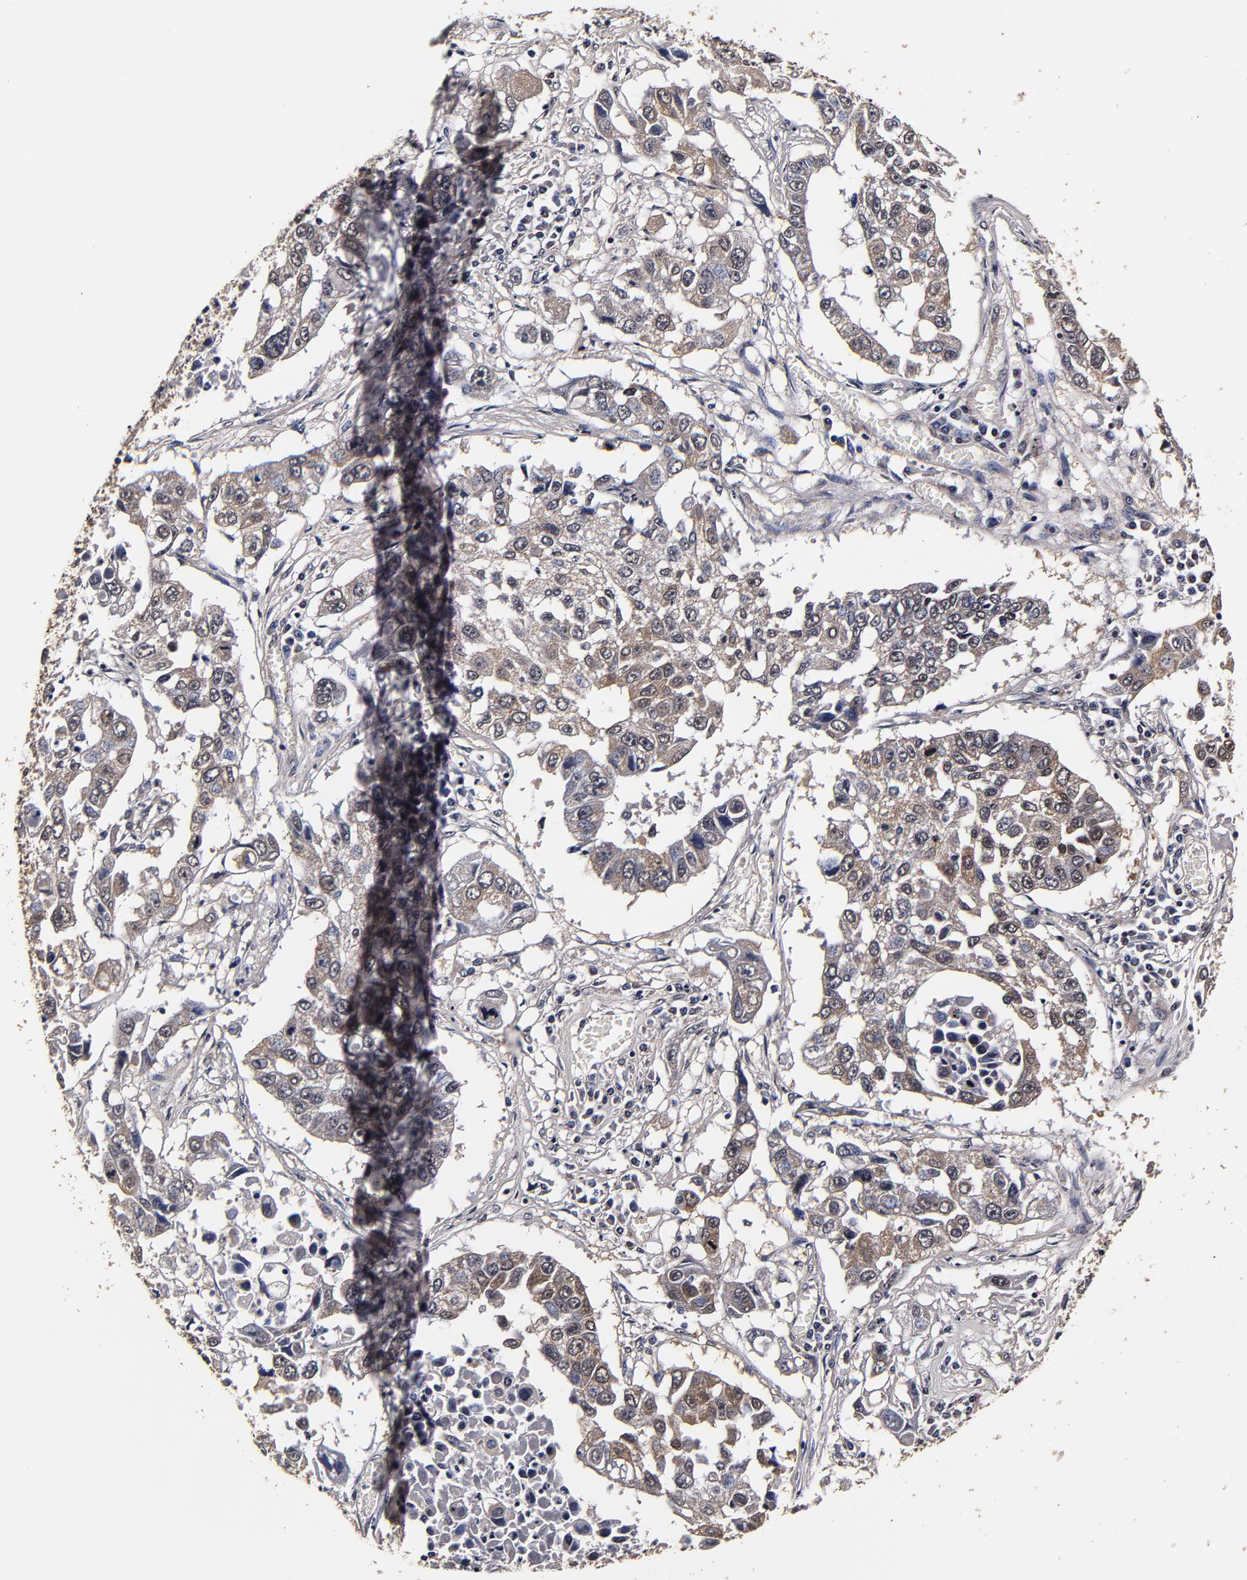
{"staining": {"intensity": "moderate", "quantity": "25%-75%", "location": "cytoplasmic/membranous"}, "tissue": "lung cancer", "cell_type": "Tumor cells", "image_type": "cancer", "snomed": [{"axis": "morphology", "description": "Squamous cell carcinoma, NOS"}, {"axis": "topography", "description": "Lung"}], "caption": "This is an image of immunohistochemistry (IHC) staining of lung cancer, which shows moderate positivity in the cytoplasmic/membranous of tumor cells.", "gene": "MMP15", "patient": {"sex": "male", "age": 71}}